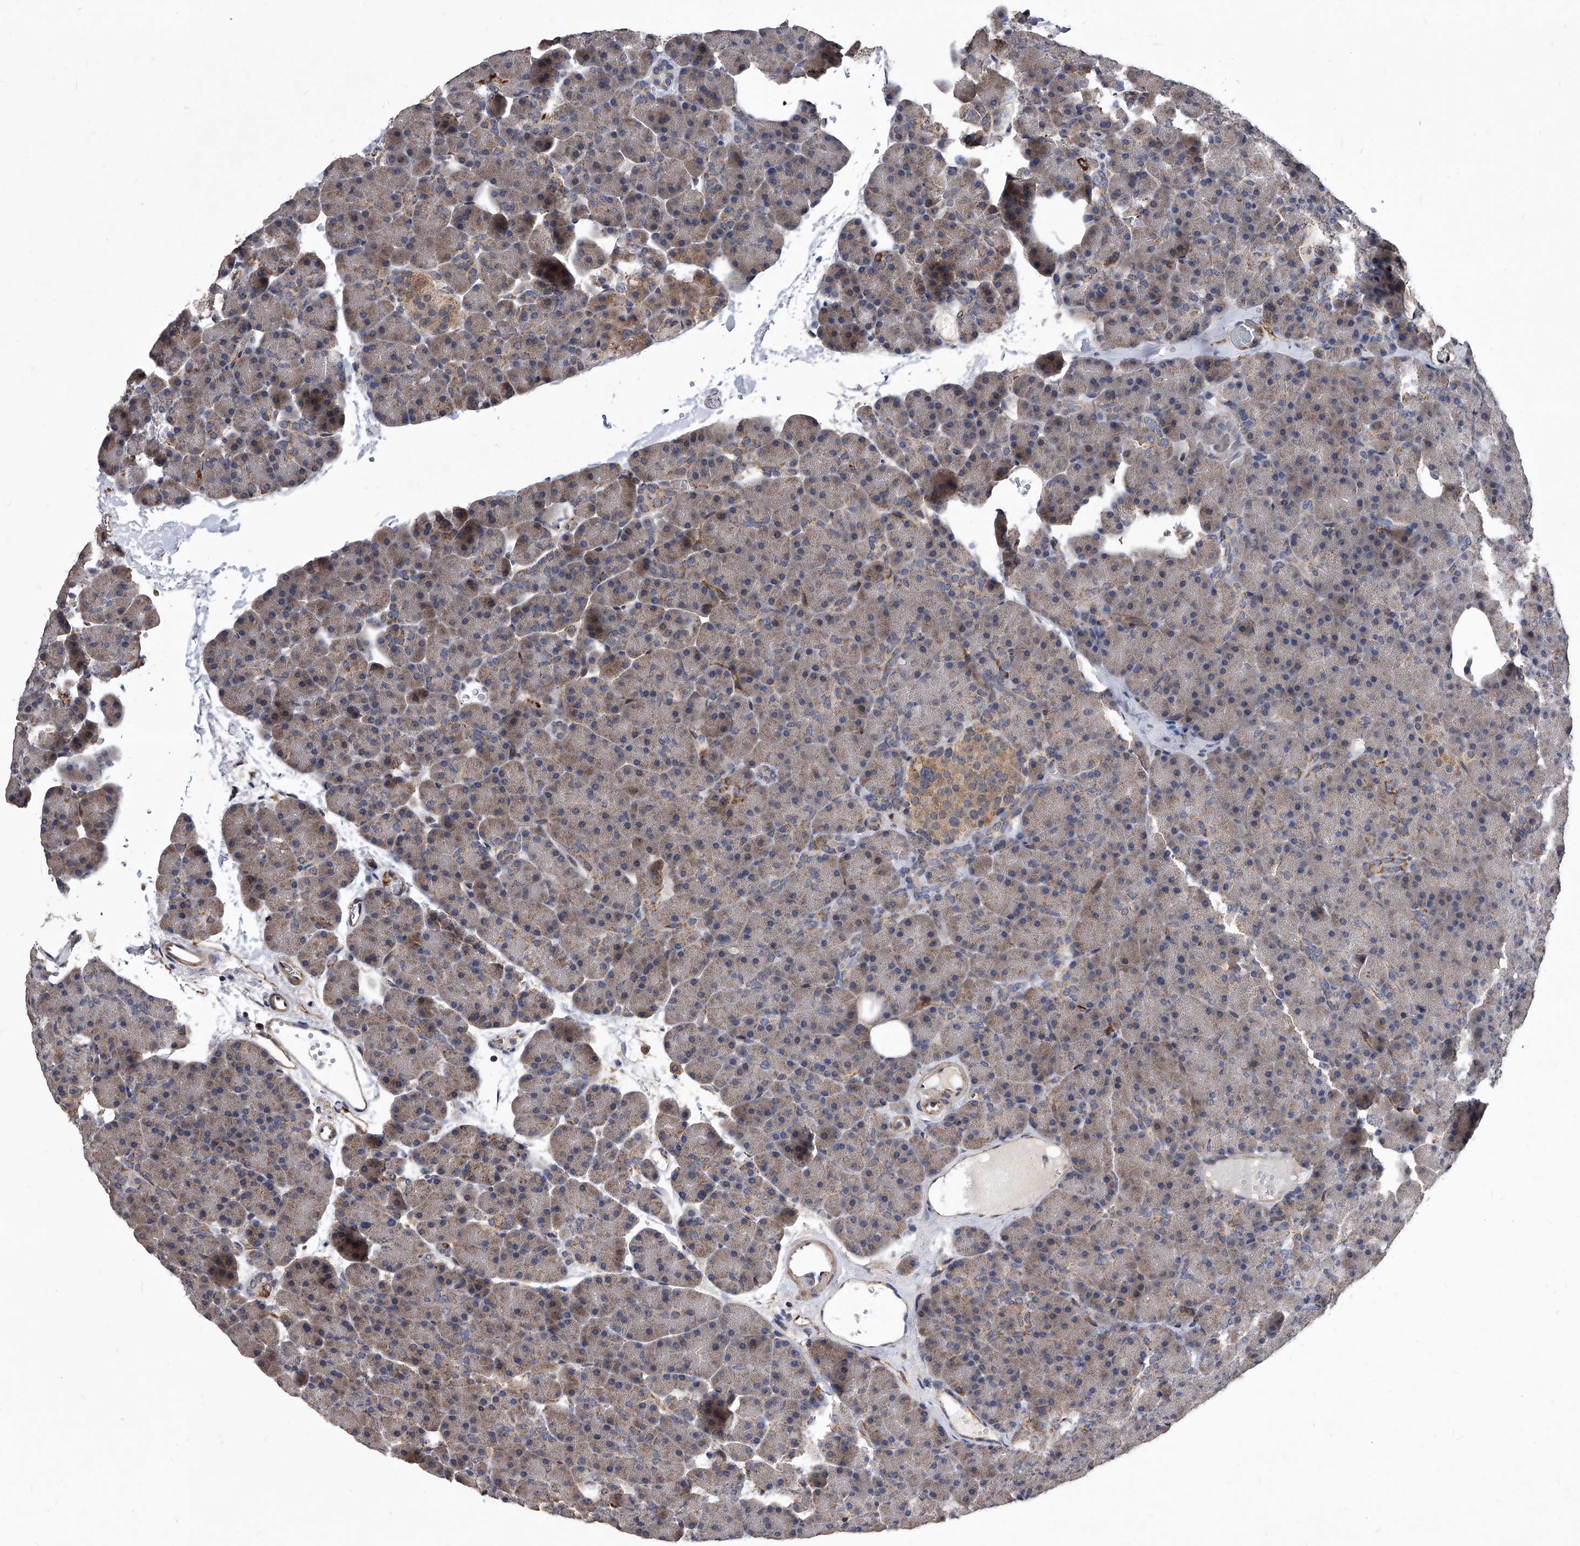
{"staining": {"intensity": "moderate", "quantity": "25%-75%", "location": "cytoplasmic/membranous"}, "tissue": "pancreas", "cell_type": "Exocrine glandular cells", "image_type": "normal", "snomed": [{"axis": "morphology", "description": "Normal tissue, NOS"}, {"axis": "morphology", "description": "Carcinoid, malignant, NOS"}, {"axis": "topography", "description": "Pancreas"}], "caption": "Pancreas stained with a brown dye displays moderate cytoplasmic/membranous positive staining in approximately 25%-75% of exocrine glandular cells.", "gene": "SOBP", "patient": {"sex": "female", "age": 35}}